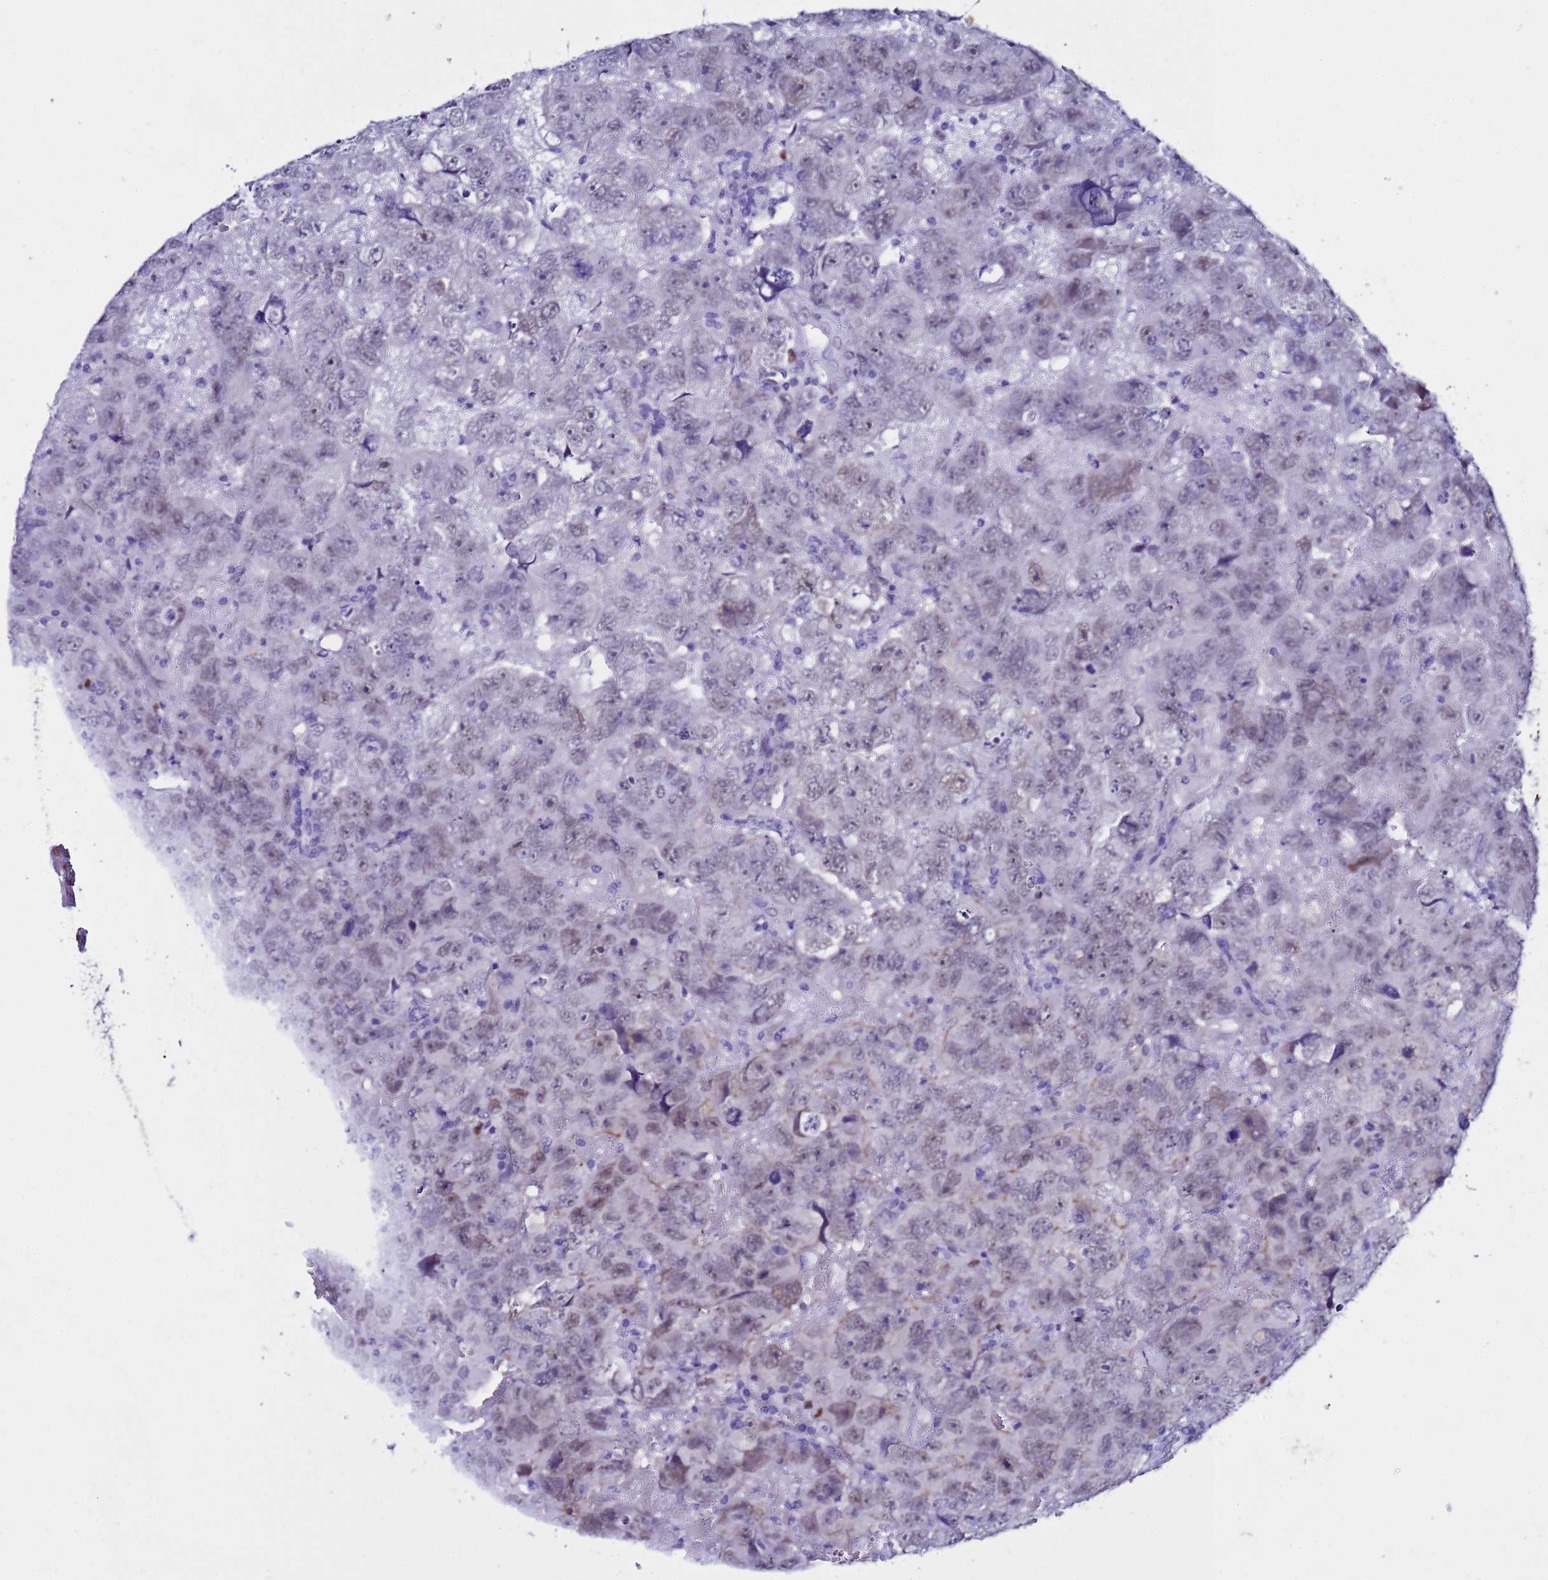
{"staining": {"intensity": "weak", "quantity": "25%-75%", "location": "cytoplasmic/membranous,nuclear"}, "tissue": "testis cancer", "cell_type": "Tumor cells", "image_type": "cancer", "snomed": [{"axis": "morphology", "description": "Carcinoma, Embryonal, NOS"}, {"axis": "topography", "description": "Testis"}], "caption": "Protein expression analysis of testis cancer shows weak cytoplasmic/membranous and nuclear positivity in approximately 25%-75% of tumor cells.", "gene": "BCL7A", "patient": {"sex": "male", "age": 45}}